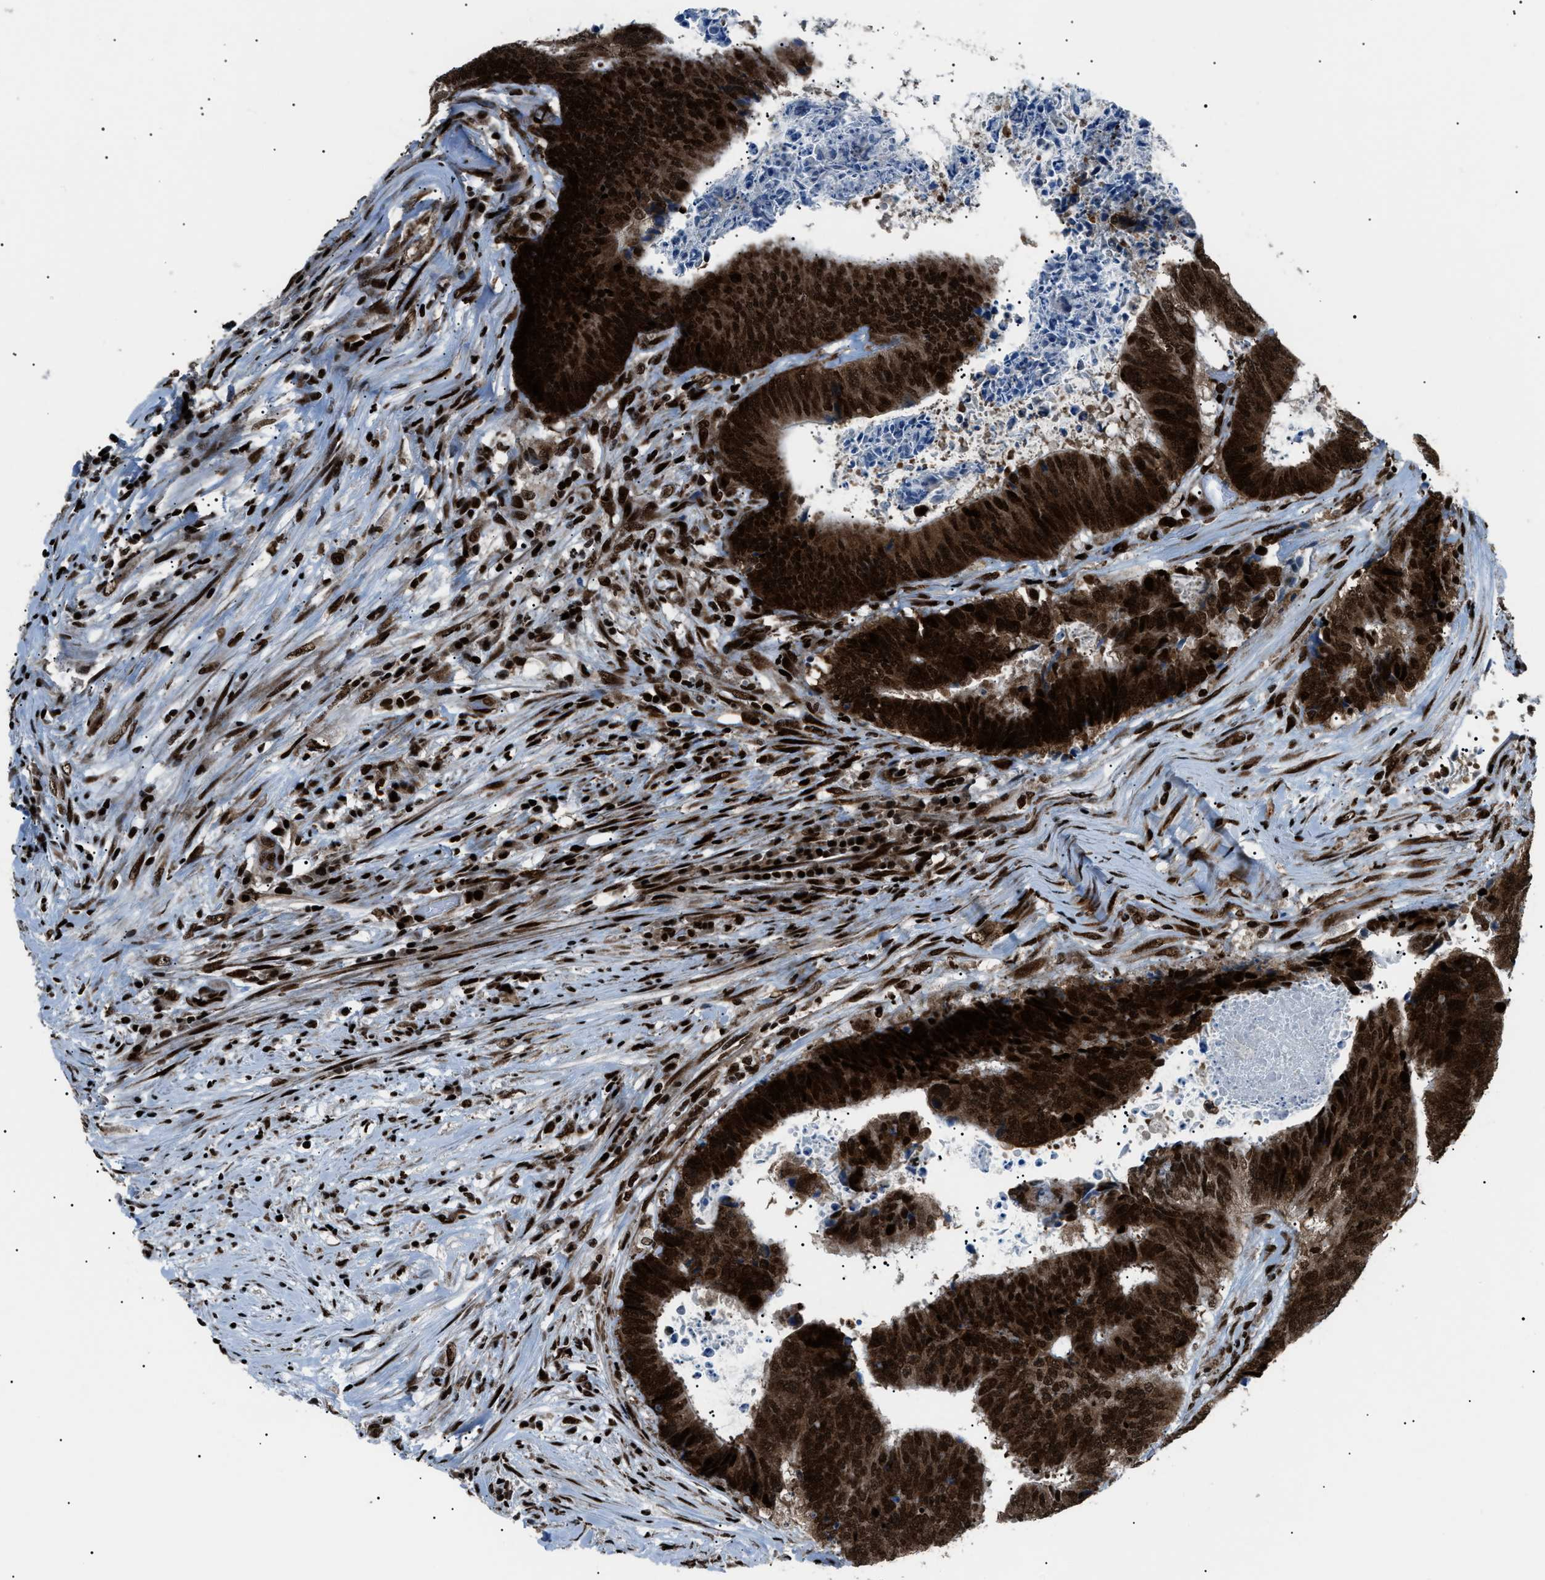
{"staining": {"intensity": "strong", "quantity": ">75%", "location": "cytoplasmic/membranous,nuclear"}, "tissue": "colorectal cancer", "cell_type": "Tumor cells", "image_type": "cancer", "snomed": [{"axis": "morphology", "description": "Adenocarcinoma, NOS"}, {"axis": "topography", "description": "Rectum"}], "caption": "Protein expression analysis of human colorectal adenocarcinoma reveals strong cytoplasmic/membranous and nuclear expression in approximately >75% of tumor cells.", "gene": "HNRNPK", "patient": {"sex": "male", "age": 72}}